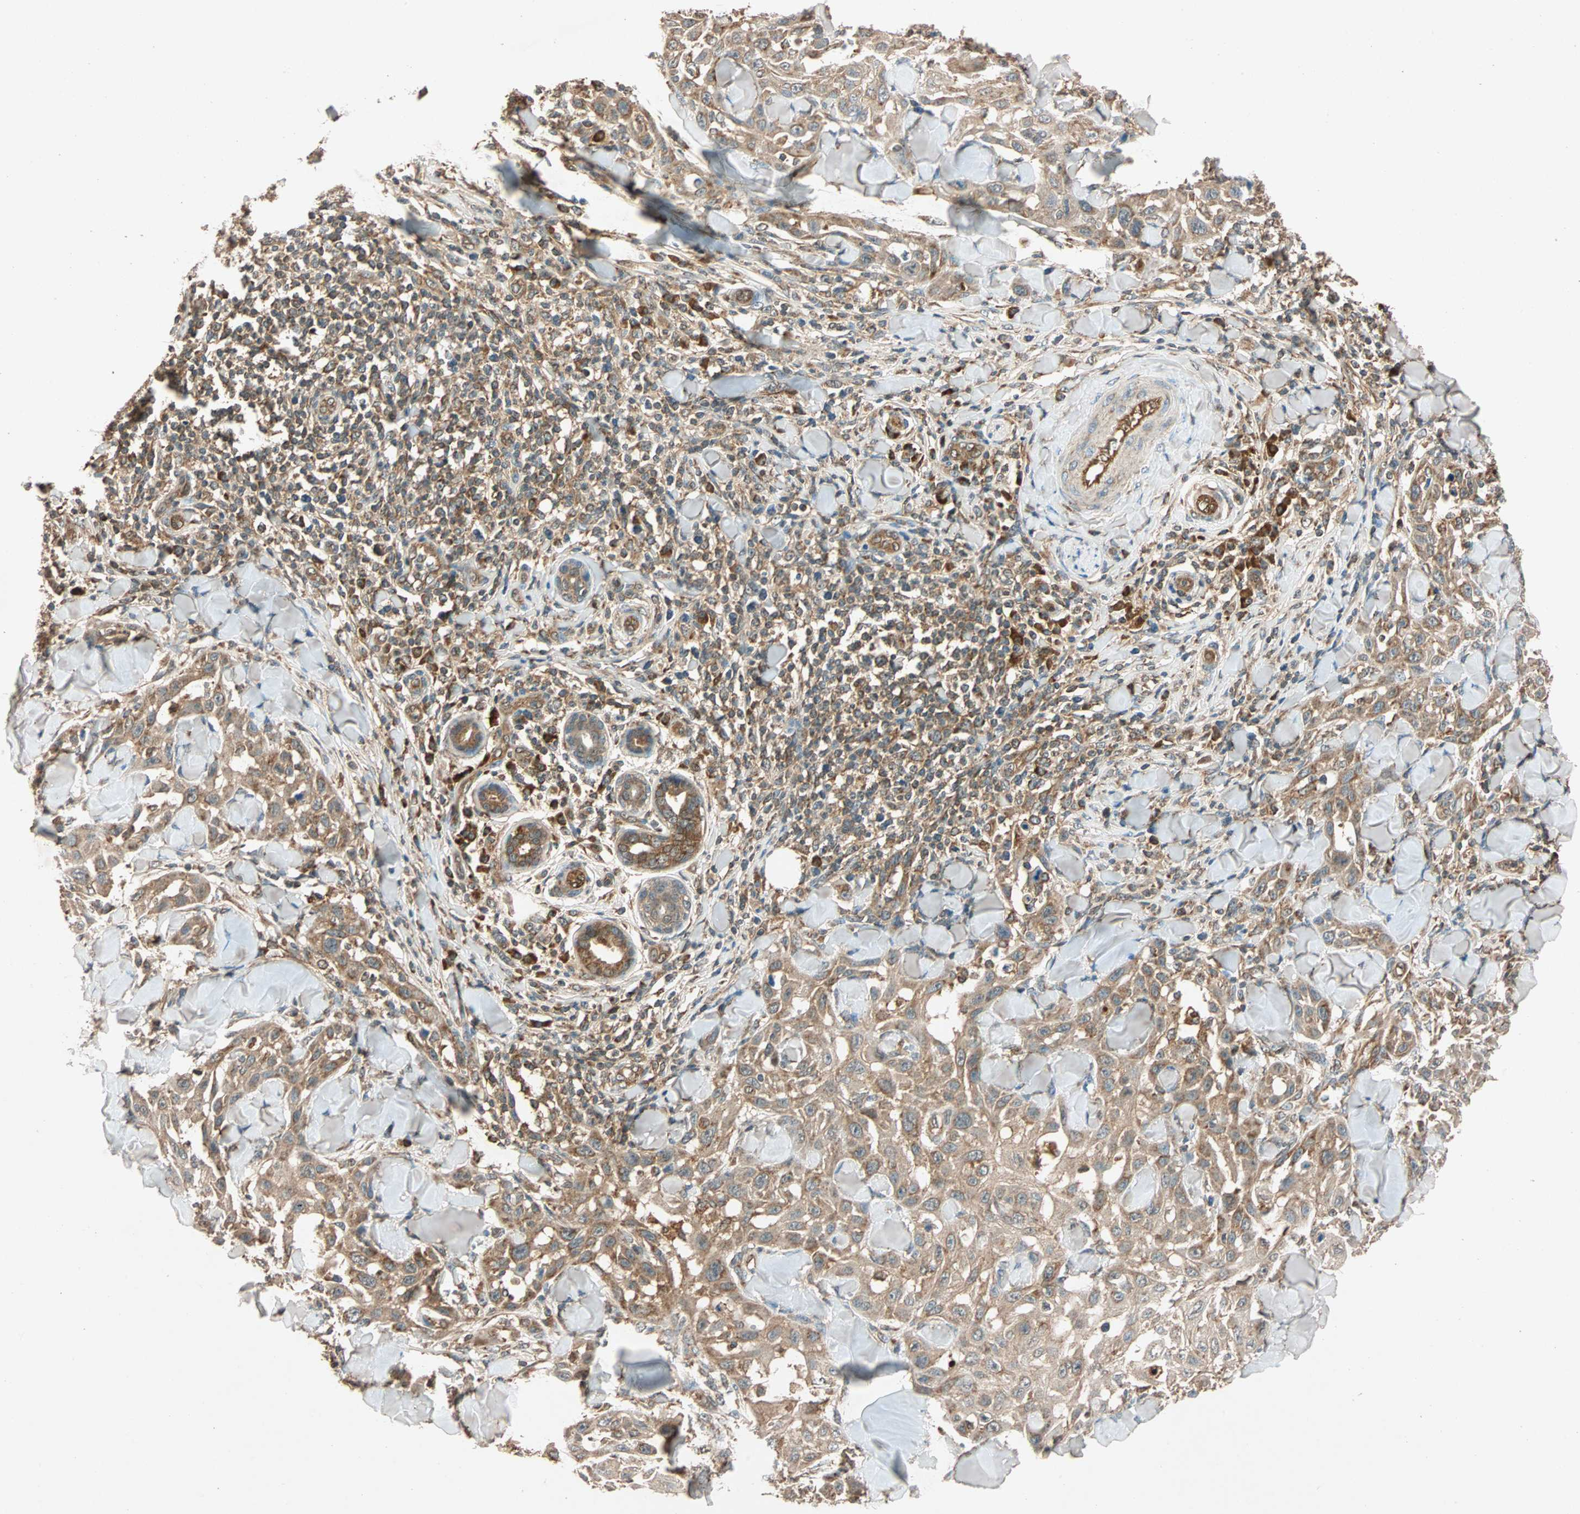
{"staining": {"intensity": "moderate", "quantity": ">75%", "location": "cytoplasmic/membranous"}, "tissue": "skin cancer", "cell_type": "Tumor cells", "image_type": "cancer", "snomed": [{"axis": "morphology", "description": "Squamous cell carcinoma, NOS"}, {"axis": "topography", "description": "Skin"}], "caption": "Human skin cancer (squamous cell carcinoma) stained with a brown dye shows moderate cytoplasmic/membranous positive staining in approximately >75% of tumor cells.", "gene": "MAPK1", "patient": {"sex": "male", "age": 24}}